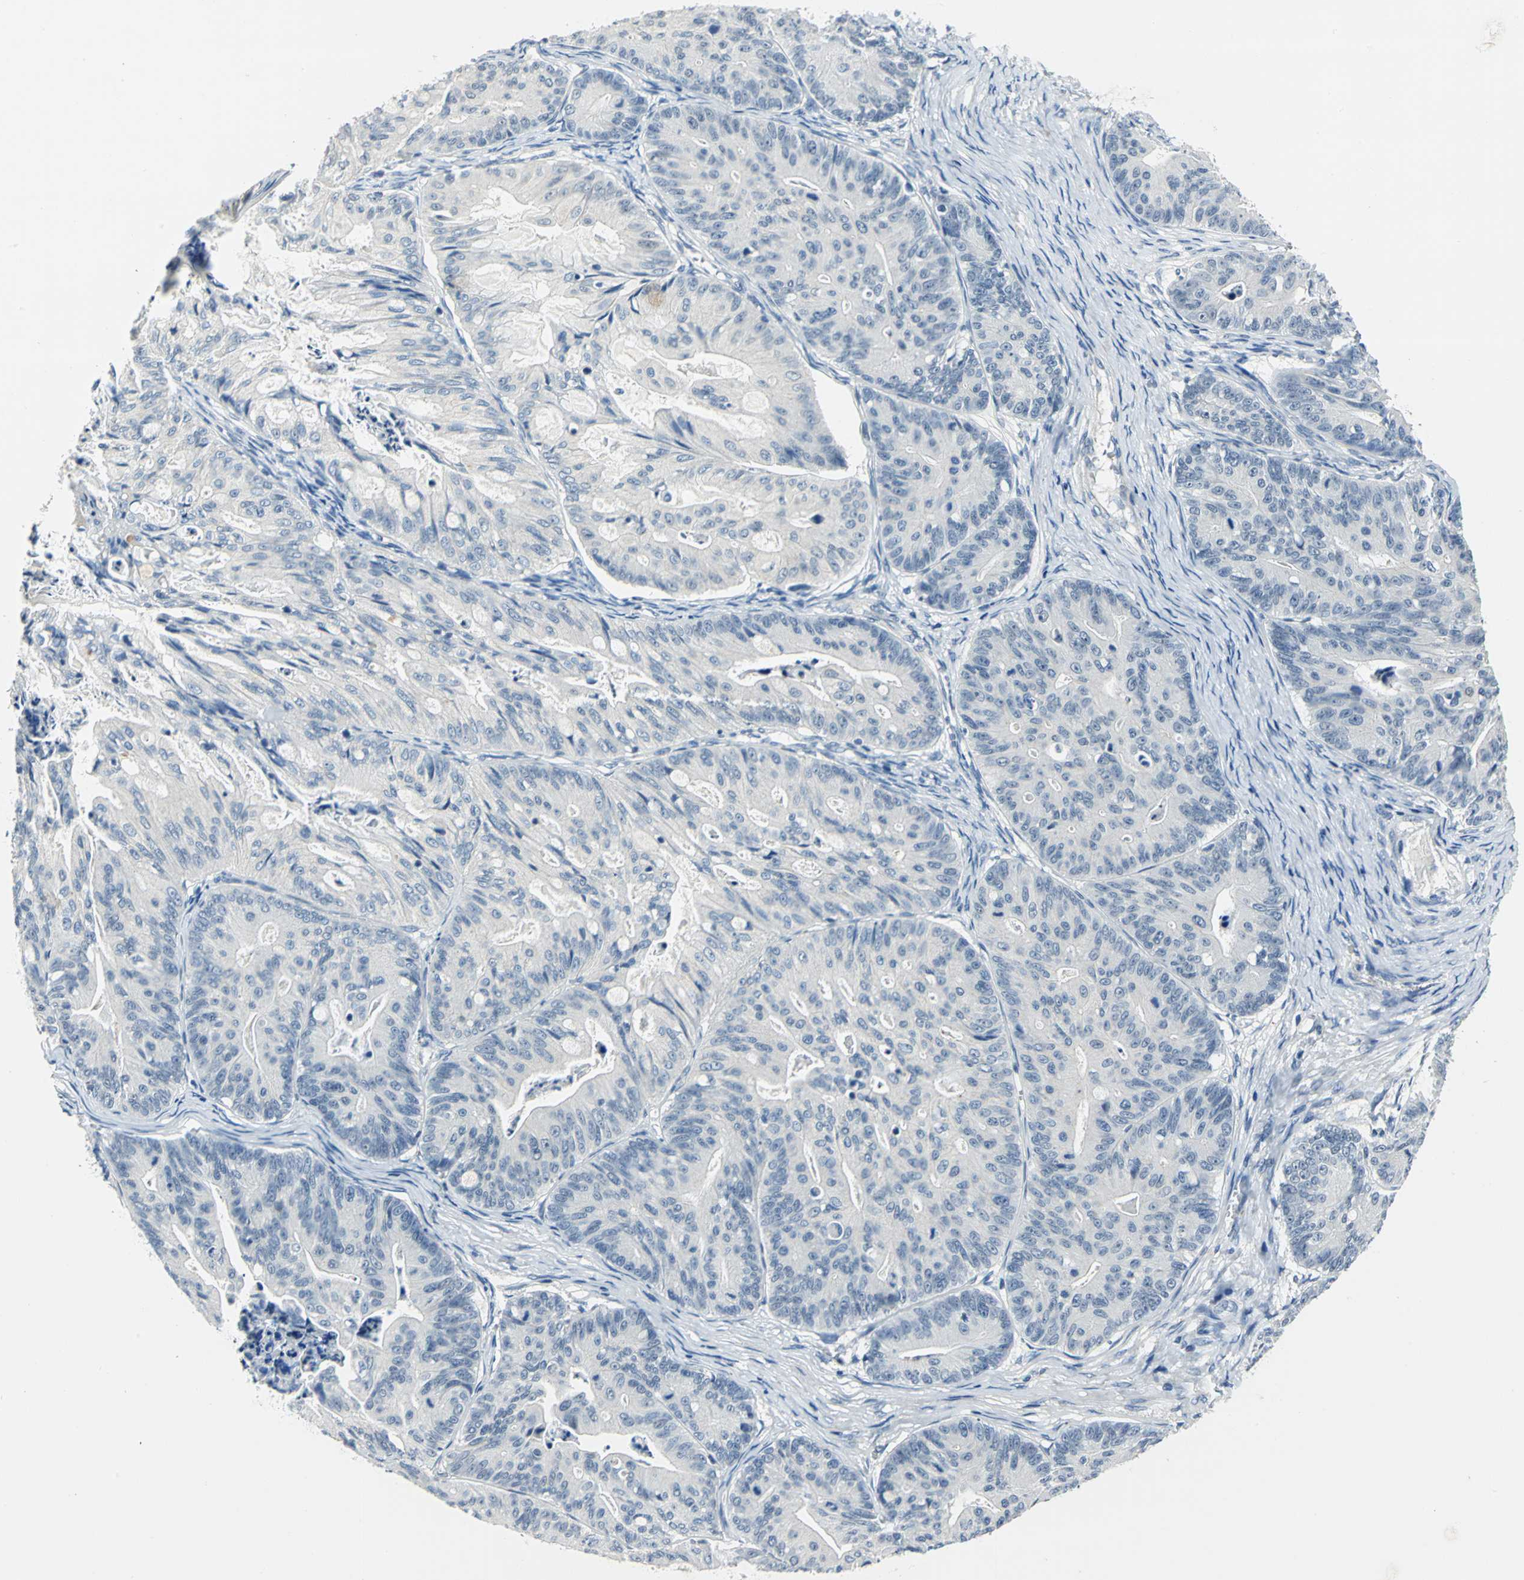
{"staining": {"intensity": "negative", "quantity": "none", "location": "none"}, "tissue": "ovarian cancer", "cell_type": "Tumor cells", "image_type": "cancer", "snomed": [{"axis": "morphology", "description": "Cystadenocarcinoma, mucinous, NOS"}, {"axis": "topography", "description": "Ovary"}], "caption": "Immunohistochemistry (IHC) micrograph of ovarian mucinous cystadenocarcinoma stained for a protein (brown), which exhibits no expression in tumor cells.", "gene": "RAD17", "patient": {"sex": "female", "age": 36}}